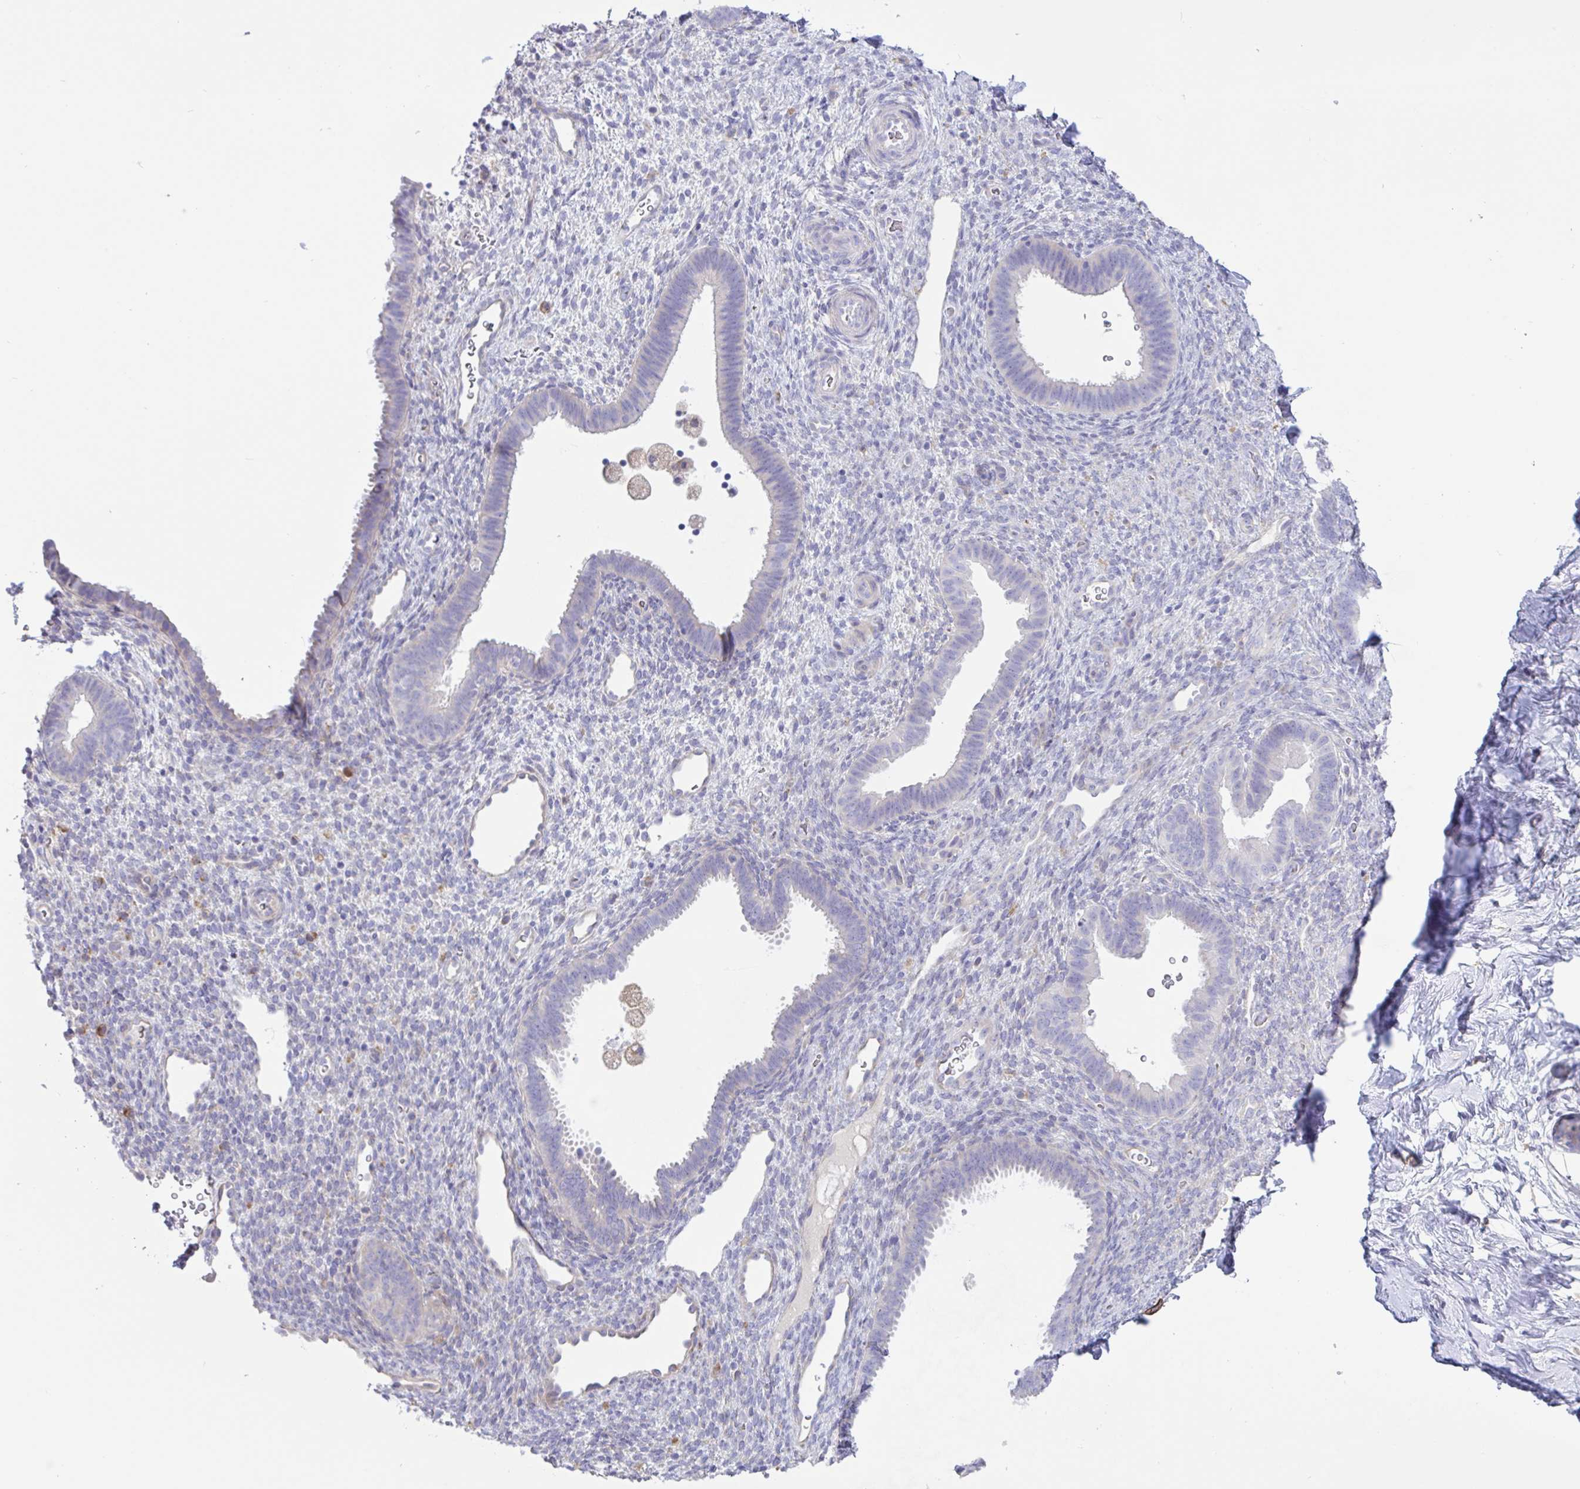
{"staining": {"intensity": "negative", "quantity": "none", "location": "none"}, "tissue": "endometrium", "cell_type": "Cells in endometrial stroma", "image_type": "normal", "snomed": [{"axis": "morphology", "description": "Normal tissue, NOS"}, {"axis": "topography", "description": "Endometrium"}], "caption": "DAB immunohistochemical staining of normal human endometrium reveals no significant positivity in cells in endometrial stroma.", "gene": "DSC3", "patient": {"sex": "female", "age": 34}}